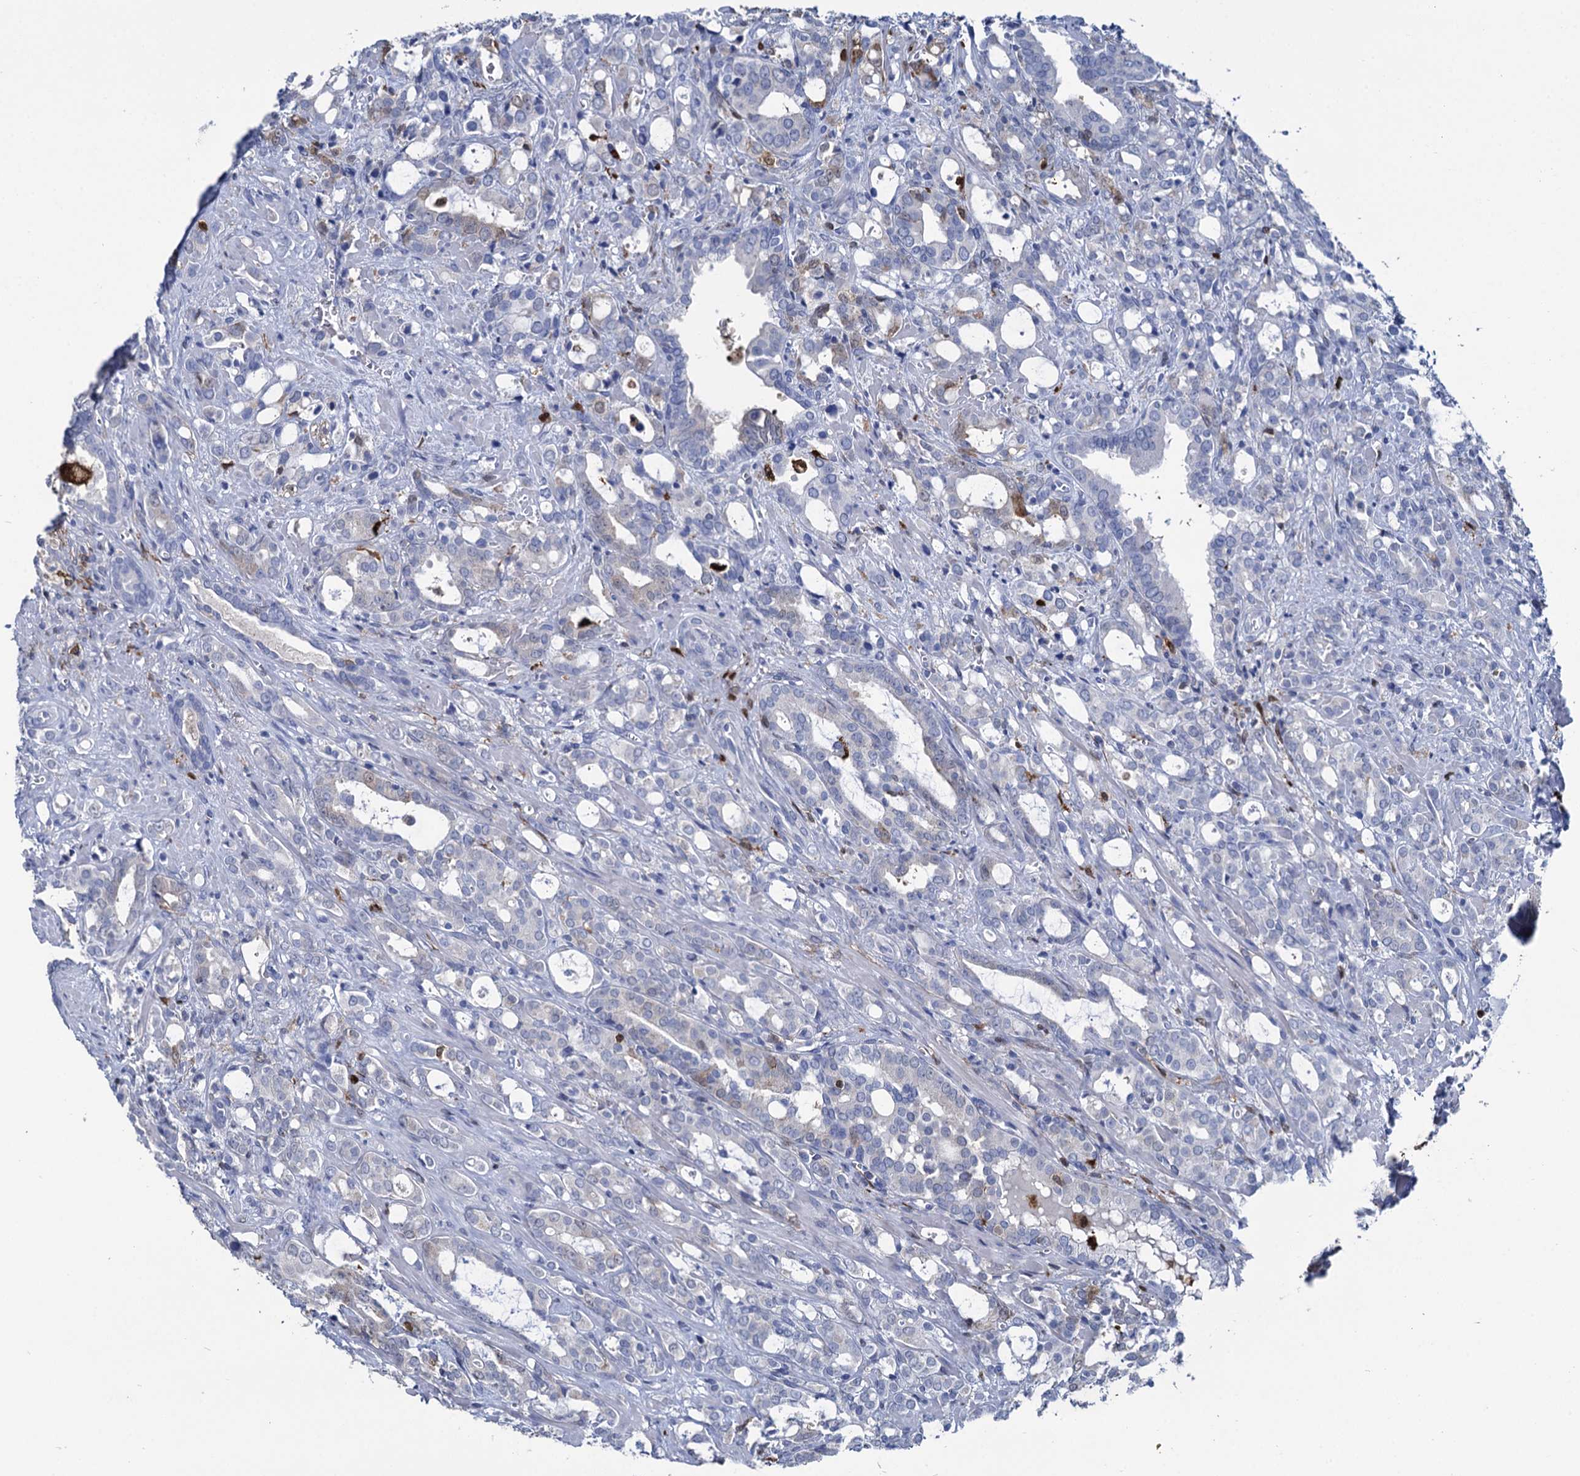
{"staining": {"intensity": "negative", "quantity": "none", "location": "none"}, "tissue": "prostate cancer", "cell_type": "Tumor cells", "image_type": "cancer", "snomed": [{"axis": "morphology", "description": "Adenocarcinoma, High grade"}, {"axis": "topography", "description": "Prostate"}], "caption": "Tumor cells are negative for brown protein staining in prostate cancer. Brightfield microscopy of immunohistochemistry (IHC) stained with DAB (brown) and hematoxylin (blue), captured at high magnification.", "gene": "FABP5", "patient": {"sex": "male", "age": 72}}